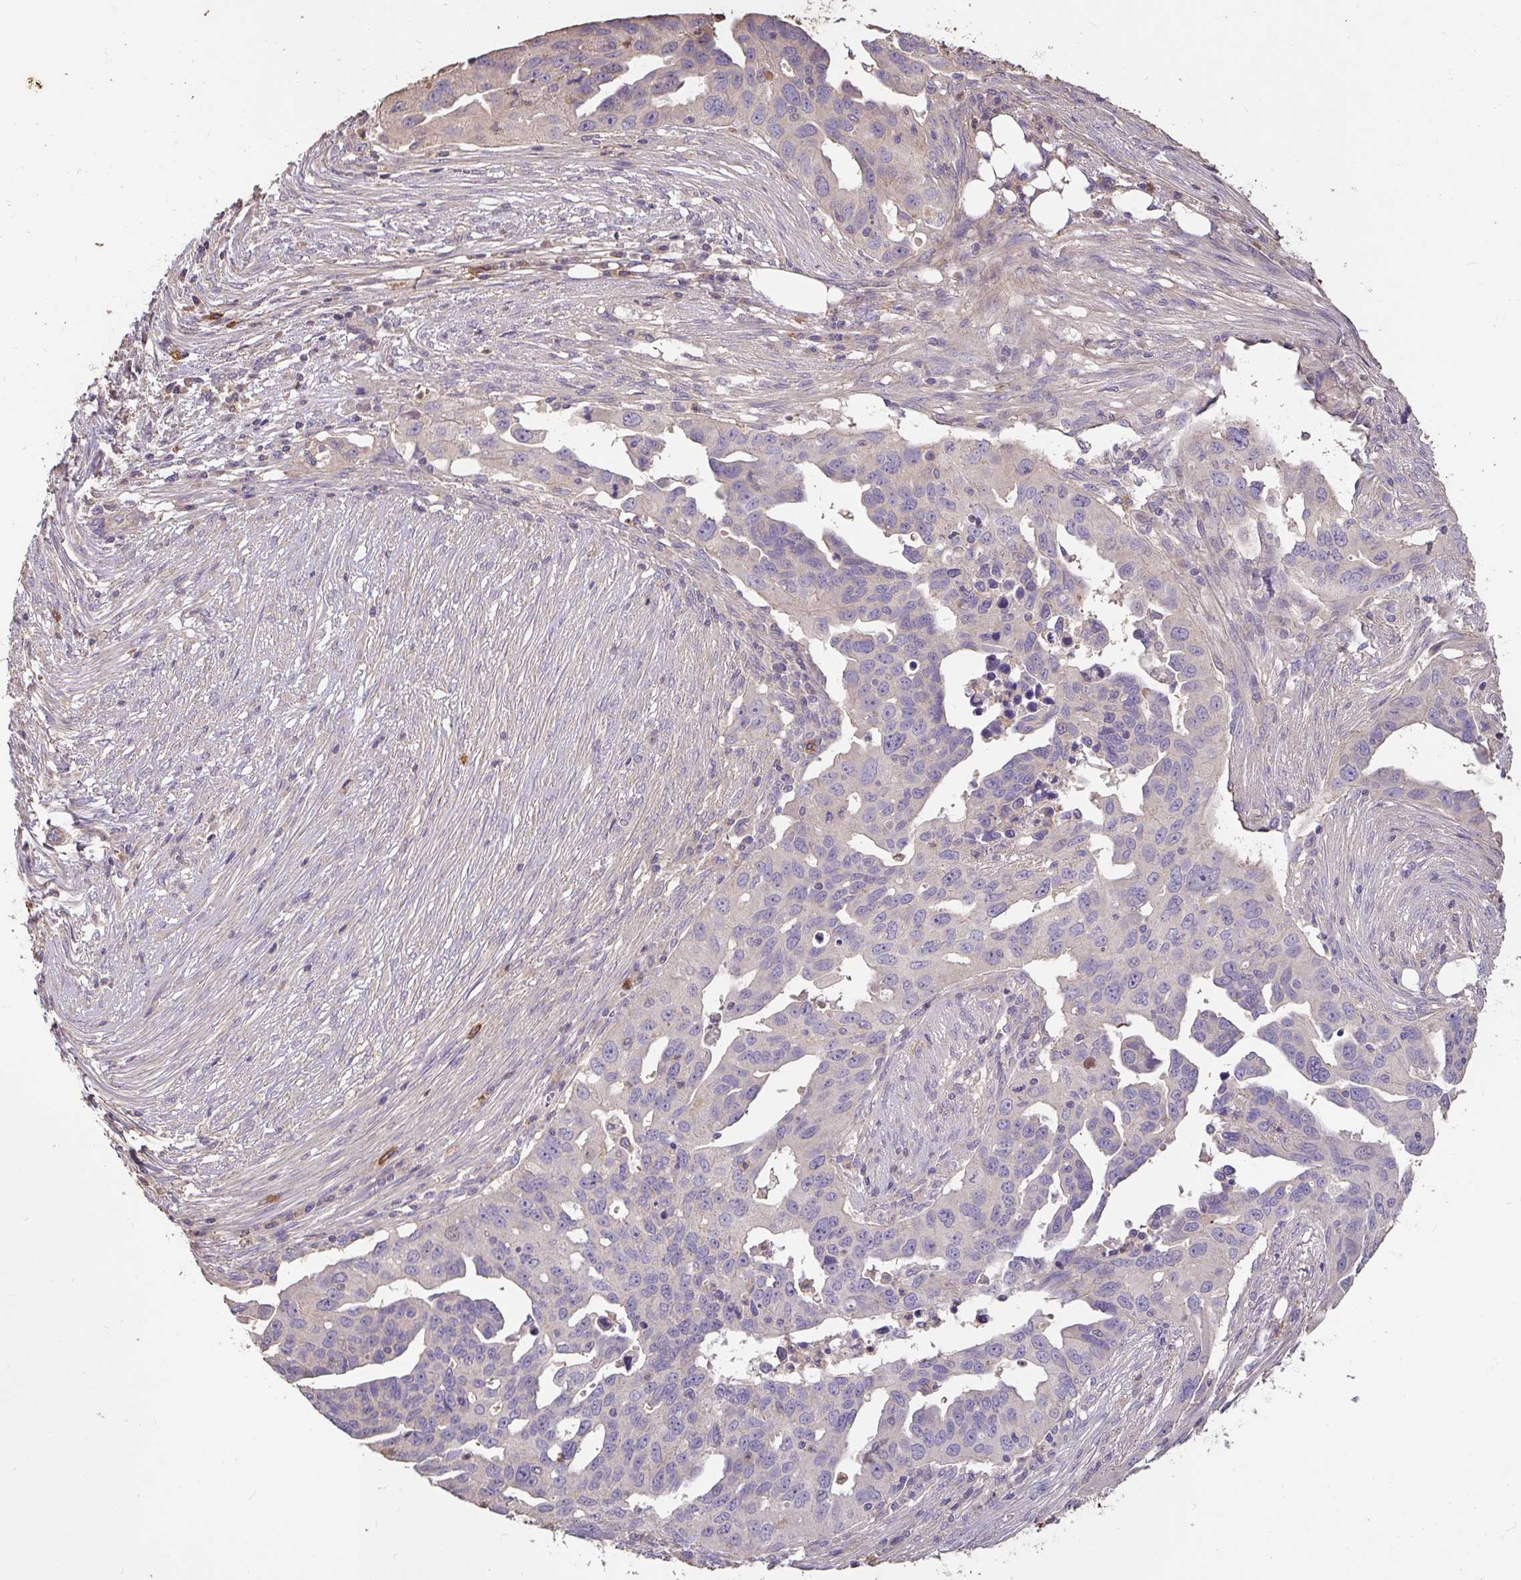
{"staining": {"intensity": "negative", "quantity": "none", "location": "none"}, "tissue": "ovarian cancer", "cell_type": "Tumor cells", "image_type": "cancer", "snomed": [{"axis": "morphology", "description": "Carcinoma, endometroid"}, {"axis": "morphology", "description": "Cystadenocarcinoma, serous, NOS"}, {"axis": "topography", "description": "Ovary"}], "caption": "This photomicrograph is of ovarian cancer (endometroid carcinoma) stained with immunohistochemistry to label a protein in brown with the nuclei are counter-stained blue. There is no positivity in tumor cells.", "gene": "FCER1A", "patient": {"sex": "female", "age": 45}}